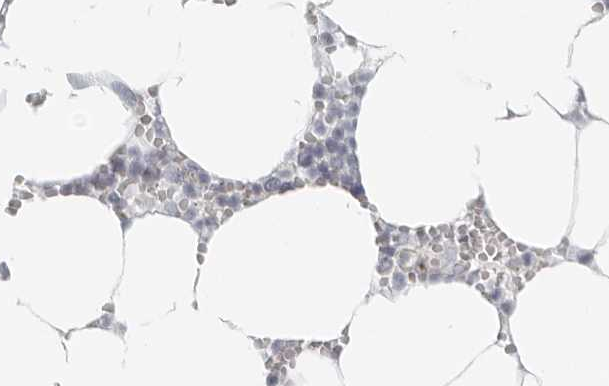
{"staining": {"intensity": "moderate", "quantity": "<25%", "location": "cytoplasmic/membranous"}, "tissue": "bone marrow", "cell_type": "Hematopoietic cells", "image_type": "normal", "snomed": [{"axis": "morphology", "description": "Normal tissue, NOS"}, {"axis": "topography", "description": "Bone marrow"}], "caption": "Brown immunohistochemical staining in unremarkable bone marrow demonstrates moderate cytoplasmic/membranous positivity in approximately <25% of hematopoietic cells.", "gene": "RPS6KC1", "patient": {"sex": "male", "age": 70}}